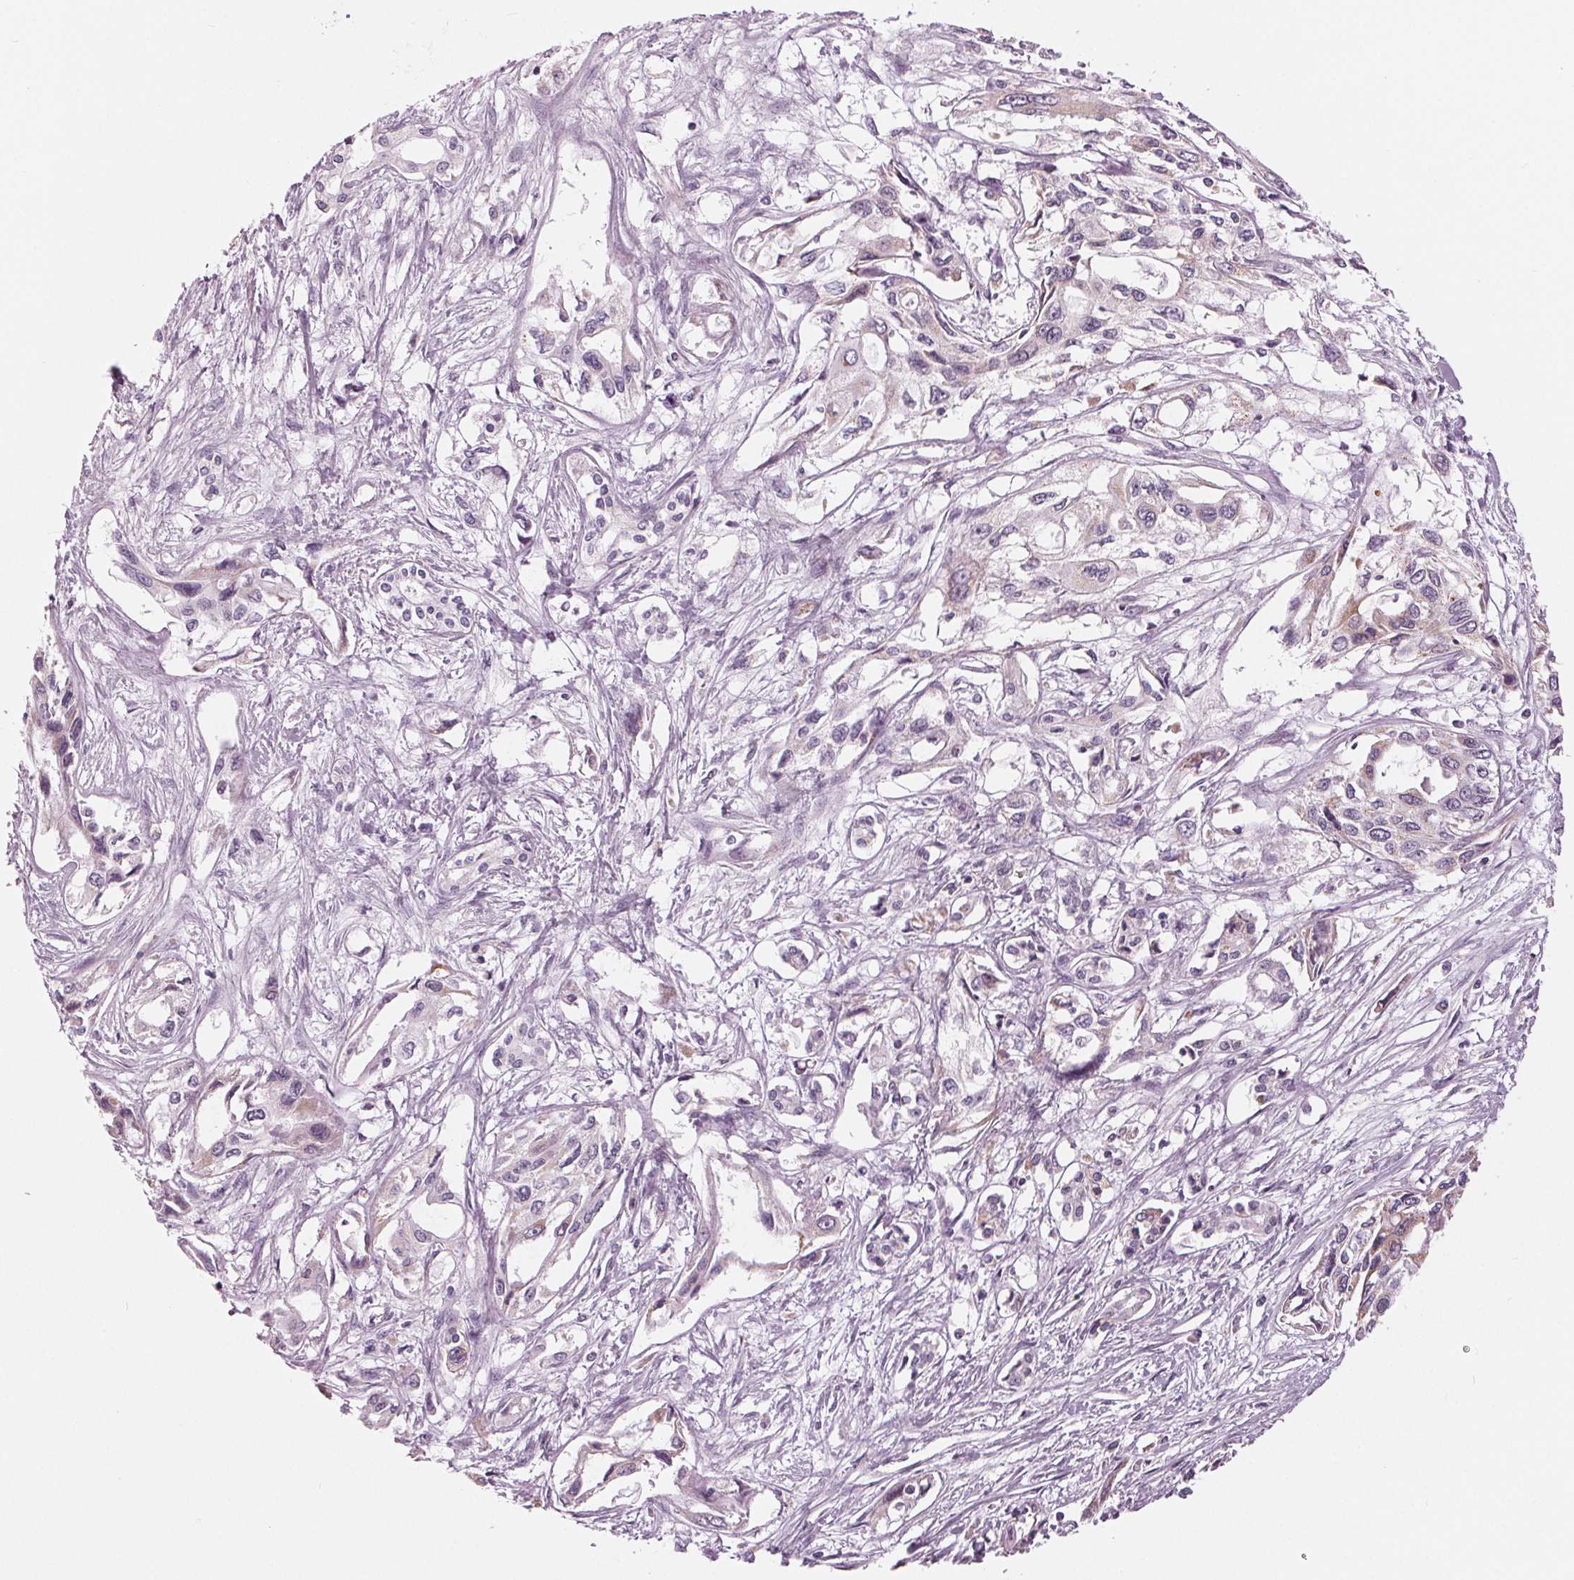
{"staining": {"intensity": "weak", "quantity": "<25%", "location": "cytoplasmic/membranous"}, "tissue": "pancreatic cancer", "cell_type": "Tumor cells", "image_type": "cancer", "snomed": [{"axis": "morphology", "description": "Adenocarcinoma, NOS"}, {"axis": "topography", "description": "Pancreas"}], "caption": "This photomicrograph is of pancreatic cancer (adenocarcinoma) stained with immunohistochemistry (IHC) to label a protein in brown with the nuclei are counter-stained blue. There is no positivity in tumor cells.", "gene": "SAMD4A", "patient": {"sex": "female", "age": 55}}